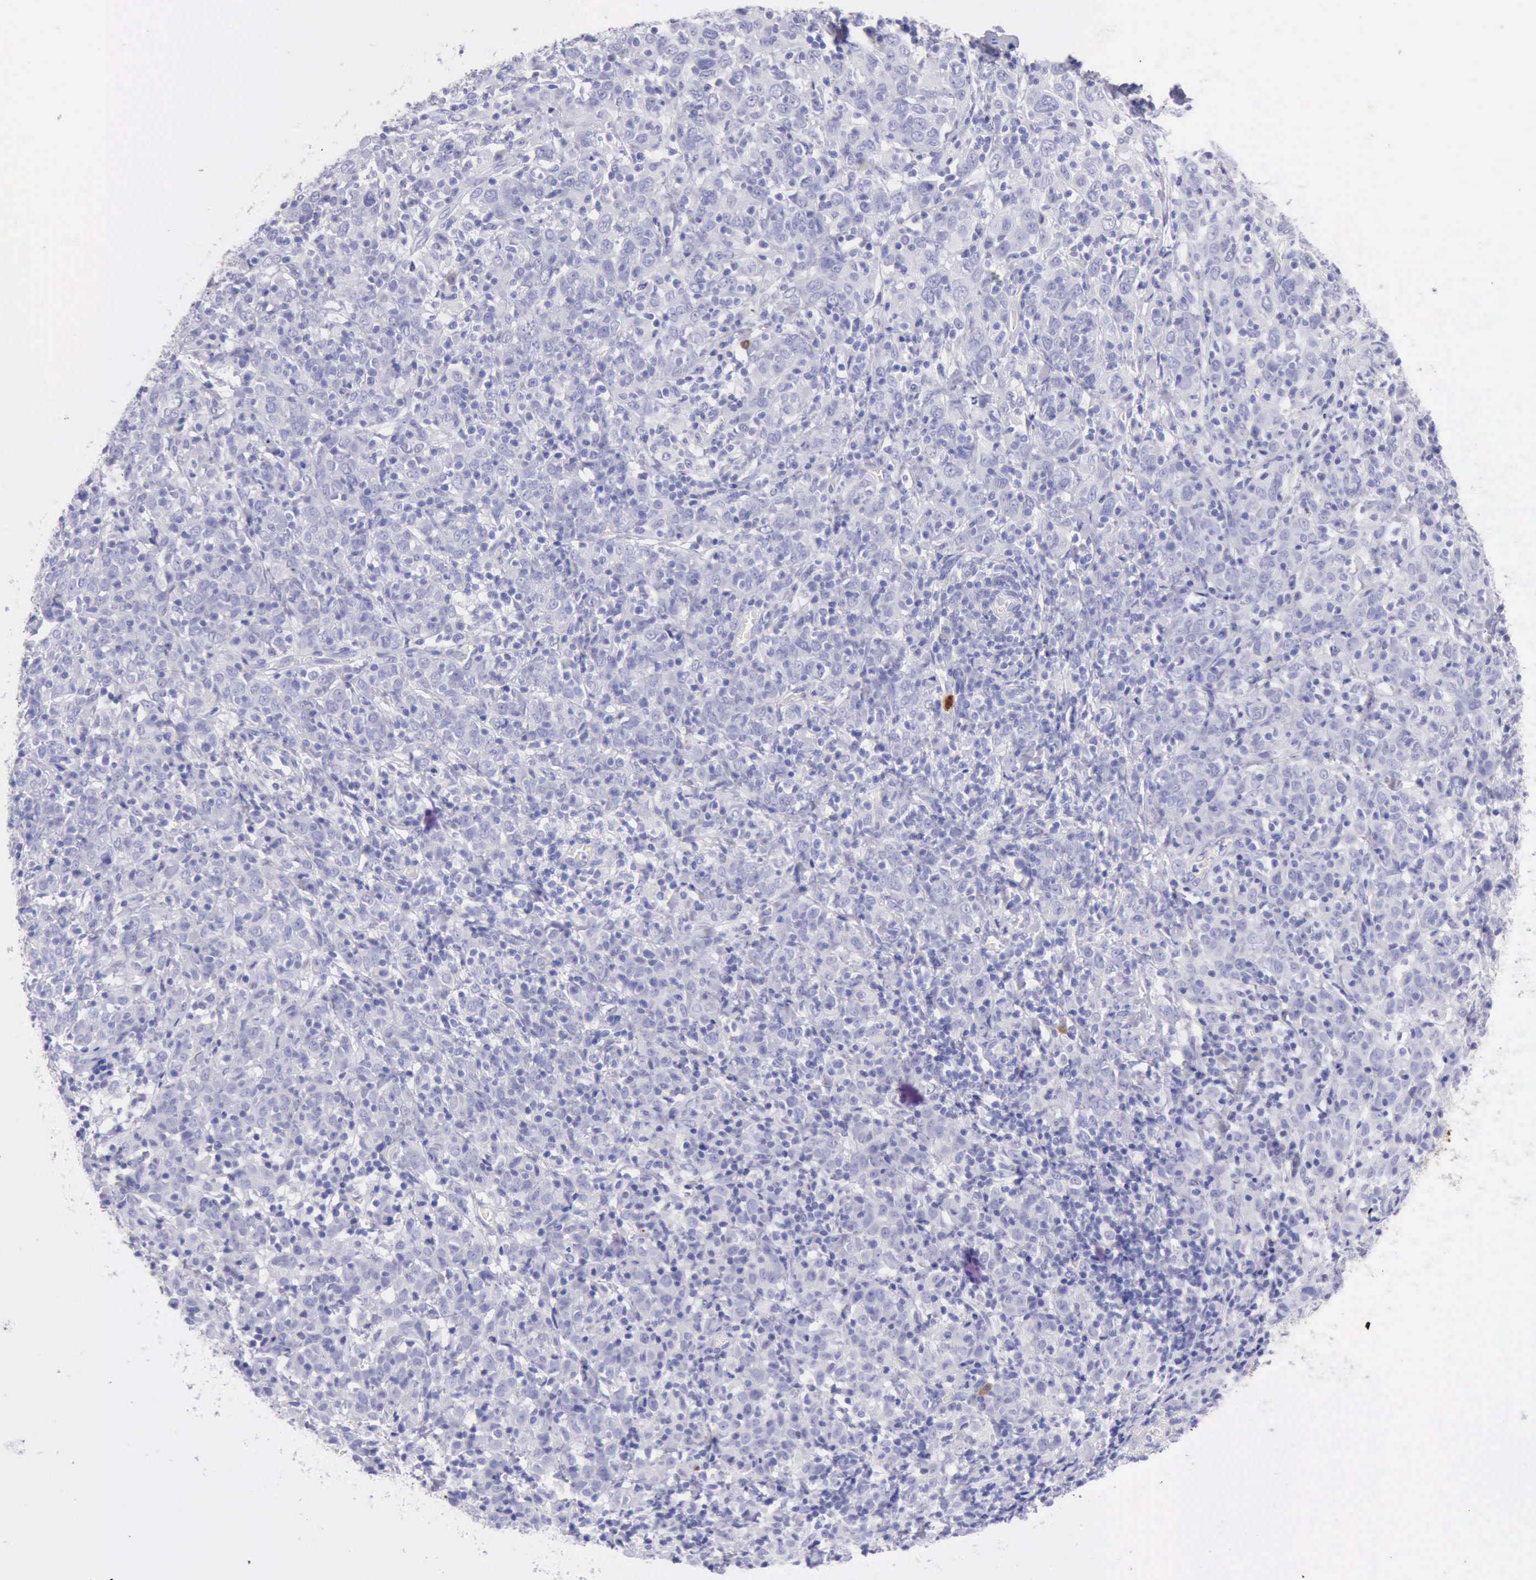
{"staining": {"intensity": "negative", "quantity": "none", "location": "none"}, "tissue": "cervical cancer", "cell_type": "Tumor cells", "image_type": "cancer", "snomed": [{"axis": "morphology", "description": "Normal tissue, NOS"}, {"axis": "morphology", "description": "Squamous cell carcinoma, NOS"}, {"axis": "topography", "description": "Cervix"}], "caption": "DAB (3,3'-diaminobenzidine) immunohistochemical staining of squamous cell carcinoma (cervical) demonstrates no significant positivity in tumor cells.", "gene": "KRT8", "patient": {"sex": "female", "age": 67}}